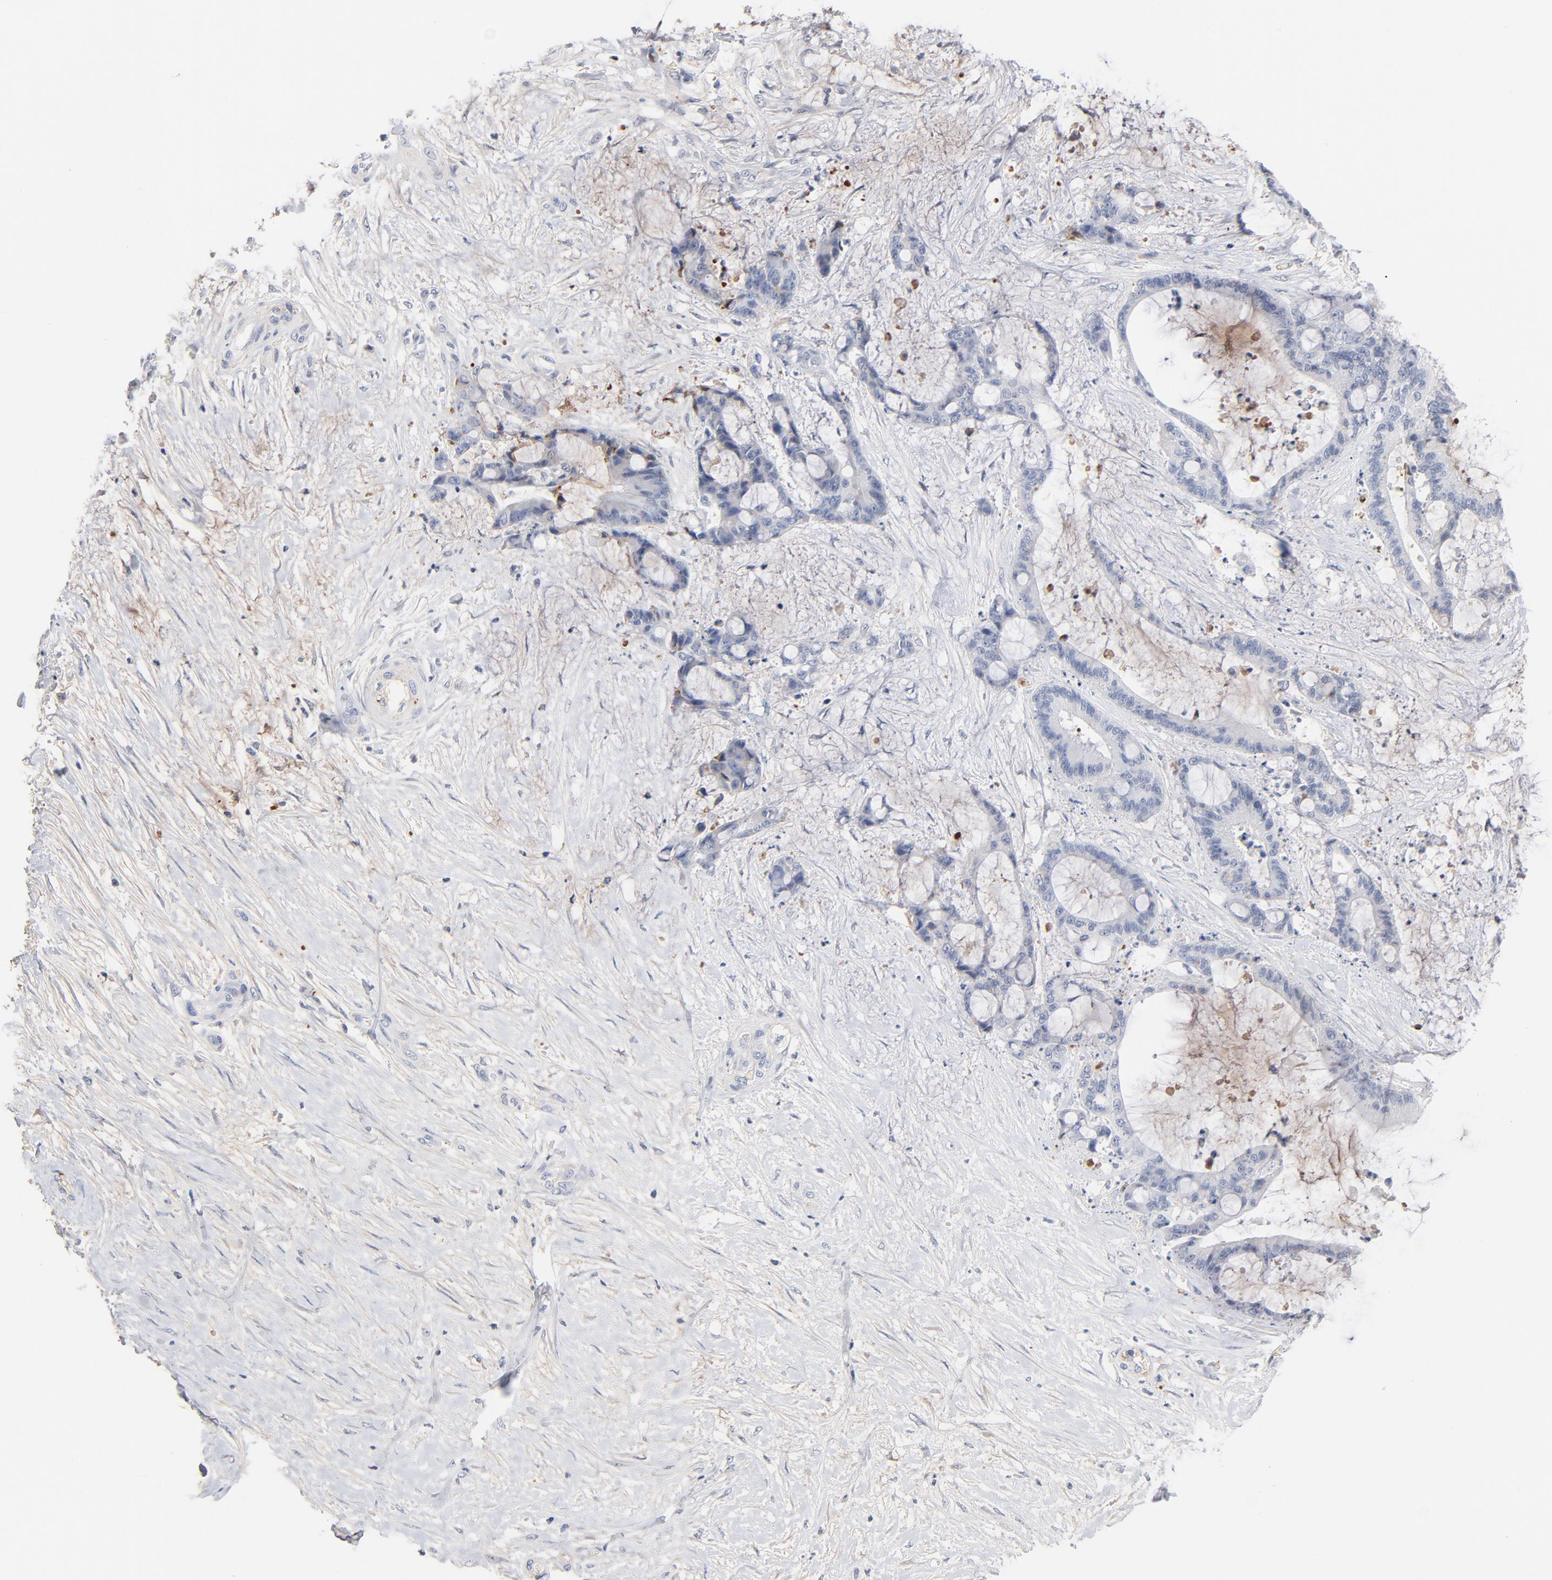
{"staining": {"intensity": "negative", "quantity": "none", "location": "none"}, "tissue": "liver cancer", "cell_type": "Tumor cells", "image_type": "cancer", "snomed": [{"axis": "morphology", "description": "Cholangiocarcinoma"}, {"axis": "topography", "description": "Liver"}], "caption": "Tumor cells show no significant protein expression in liver cancer.", "gene": "SERPINA4", "patient": {"sex": "female", "age": 73}}